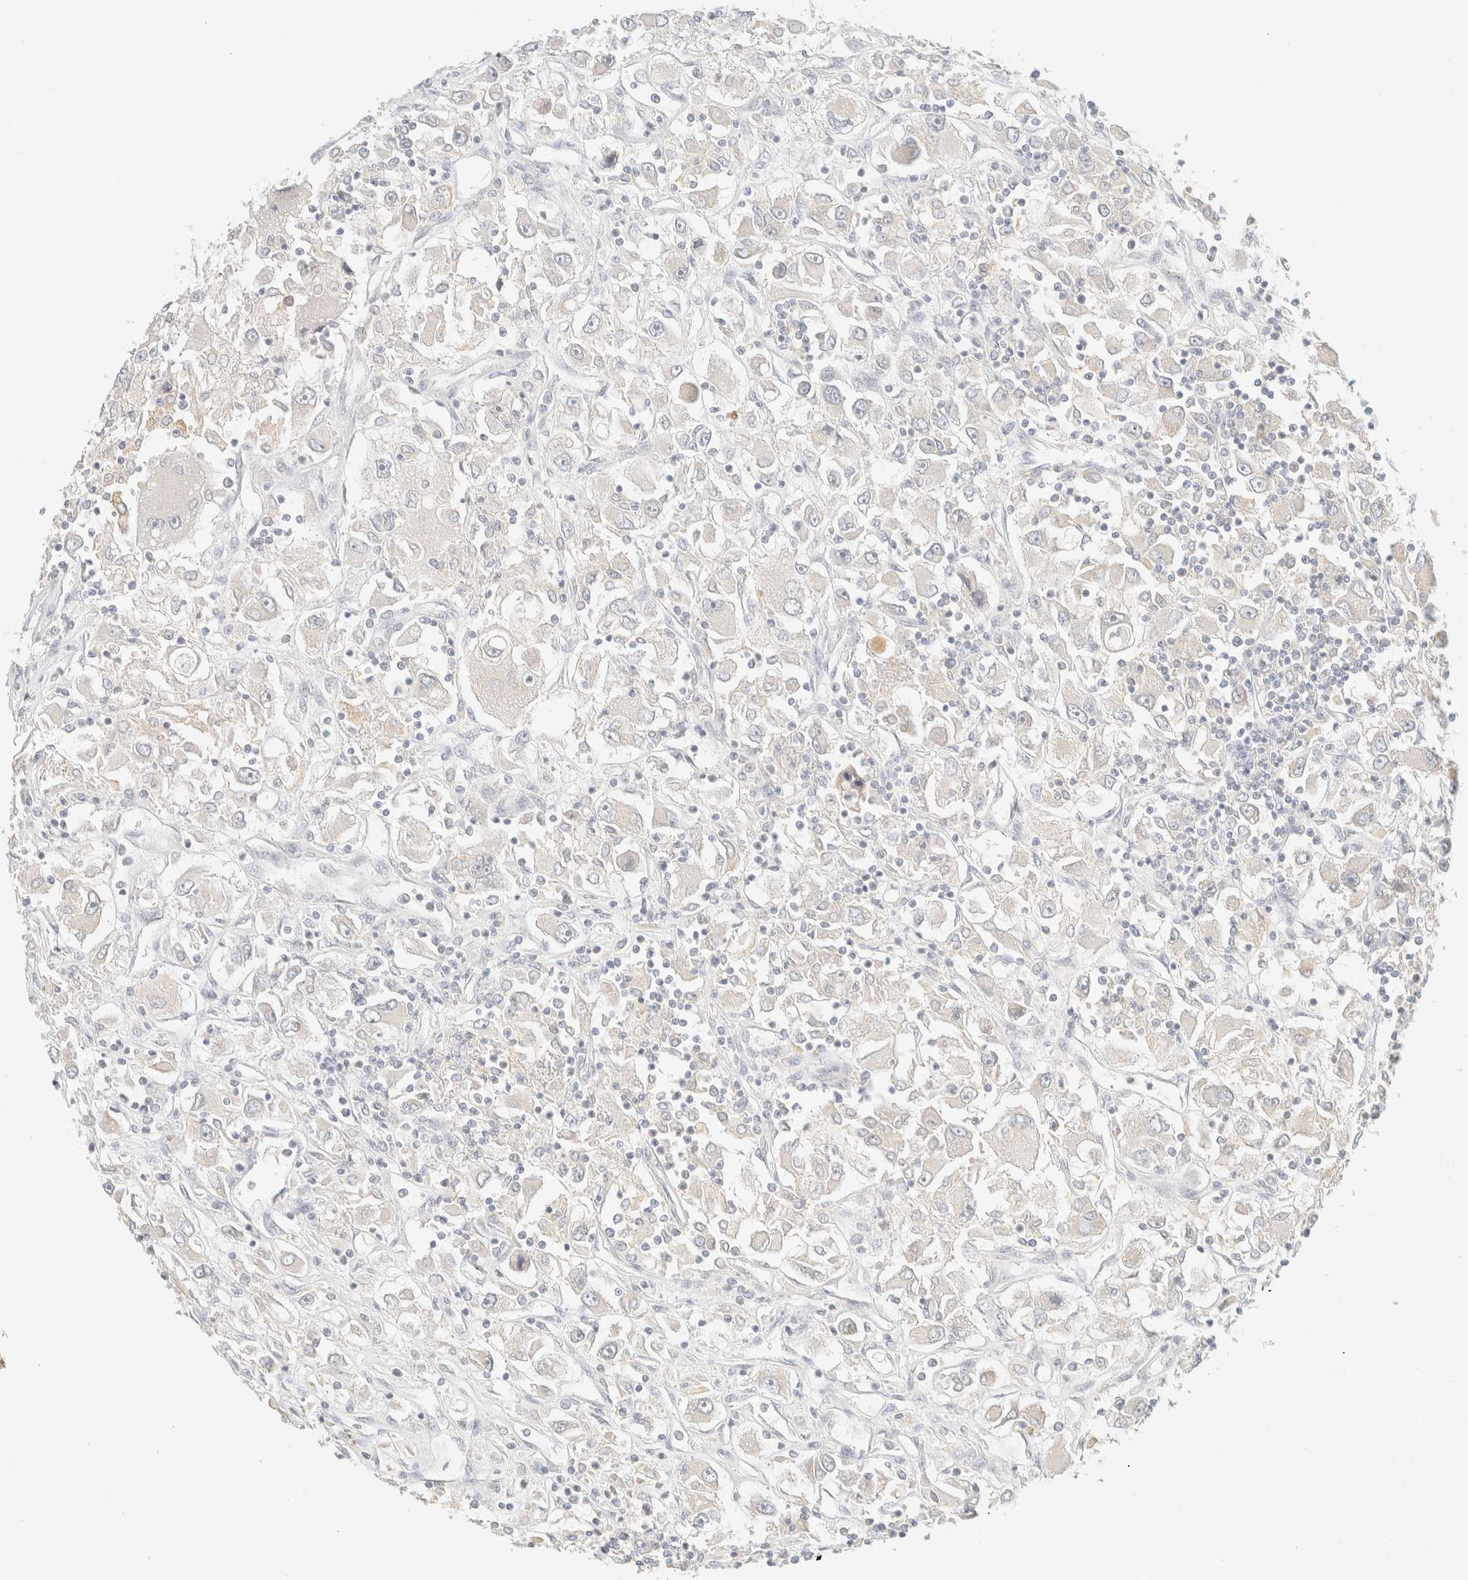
{"staining": {"intensity": "negative", "quantity": "none", "location": "none"}, "tissue": "renal cancer", "cell_type": "Tumor cells", "image_type": "cancer", "snomed": [{"axis": "morphology", "description": "Adenocarcinoma, NOS"}, {"axis": "topography", "description": "Kidney"}], "caption": "The immunohistochemistry (IHC) photomicrograph has no significant expression in tumor cells of adenocarcinoma (renal) tissue.", "gene": "TIMD4", "patient": {"sex": "female", "age": 52}}